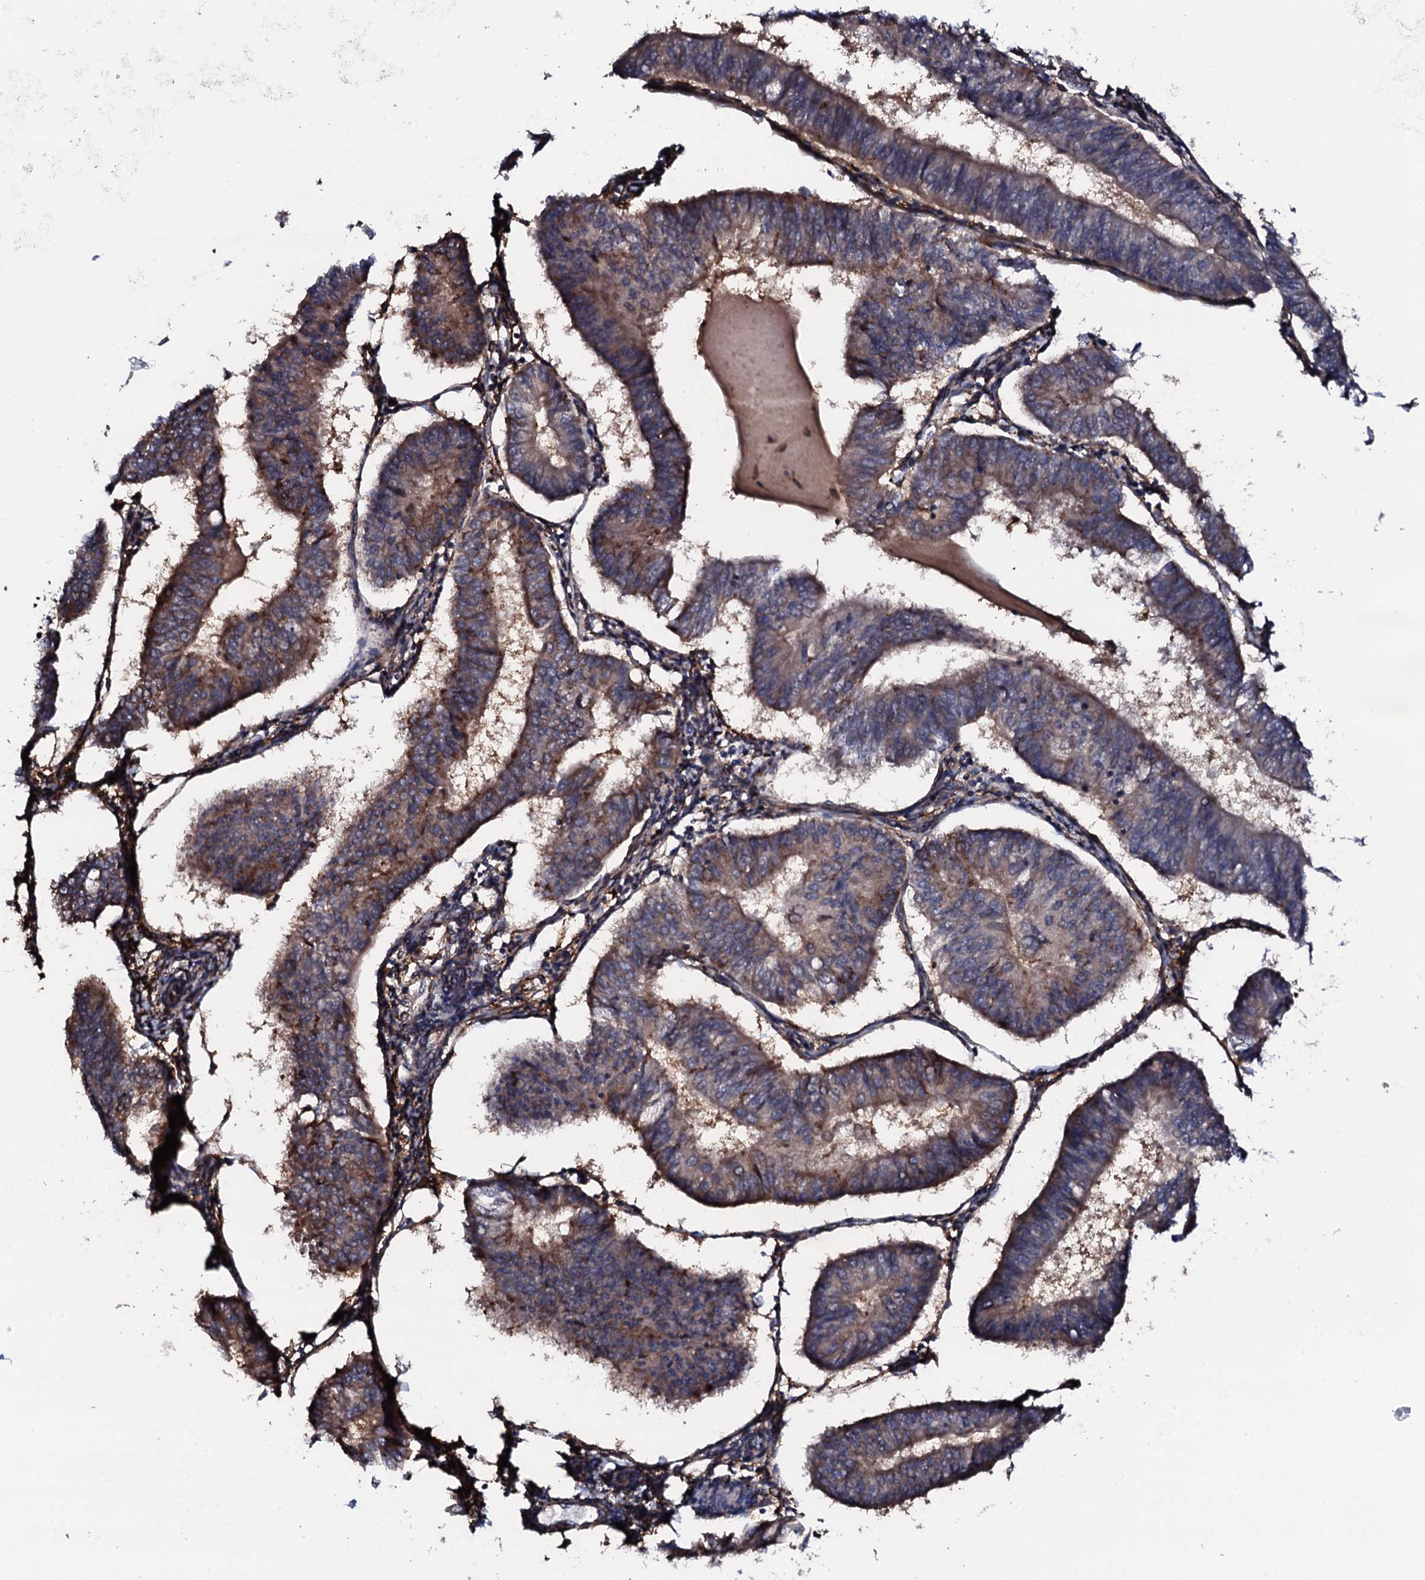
{"staining": {"intensity": "moderate", "quantity": "25%-75%", "location": "cytoplasmic/membranous"}, "tissue": "endometrial cancer", "cell_type": "Tumor cells", "image_type": "cancer", "snomed": [{"axis": "morphology", "description": "Adenocarcinoma, NOS"}, {"axis": "topography", "description": "Endometrium"}], "caption": "Immunohistochemistry (IHC) (DAB) staining of endometrial cancer (adenocarcinoma) reveals moderate cytoplasmic/membranous protein staining in about 25%-75% of tumor cells.", "gene": "EDC3", "patient": {"sex": "female", "age": 58}}